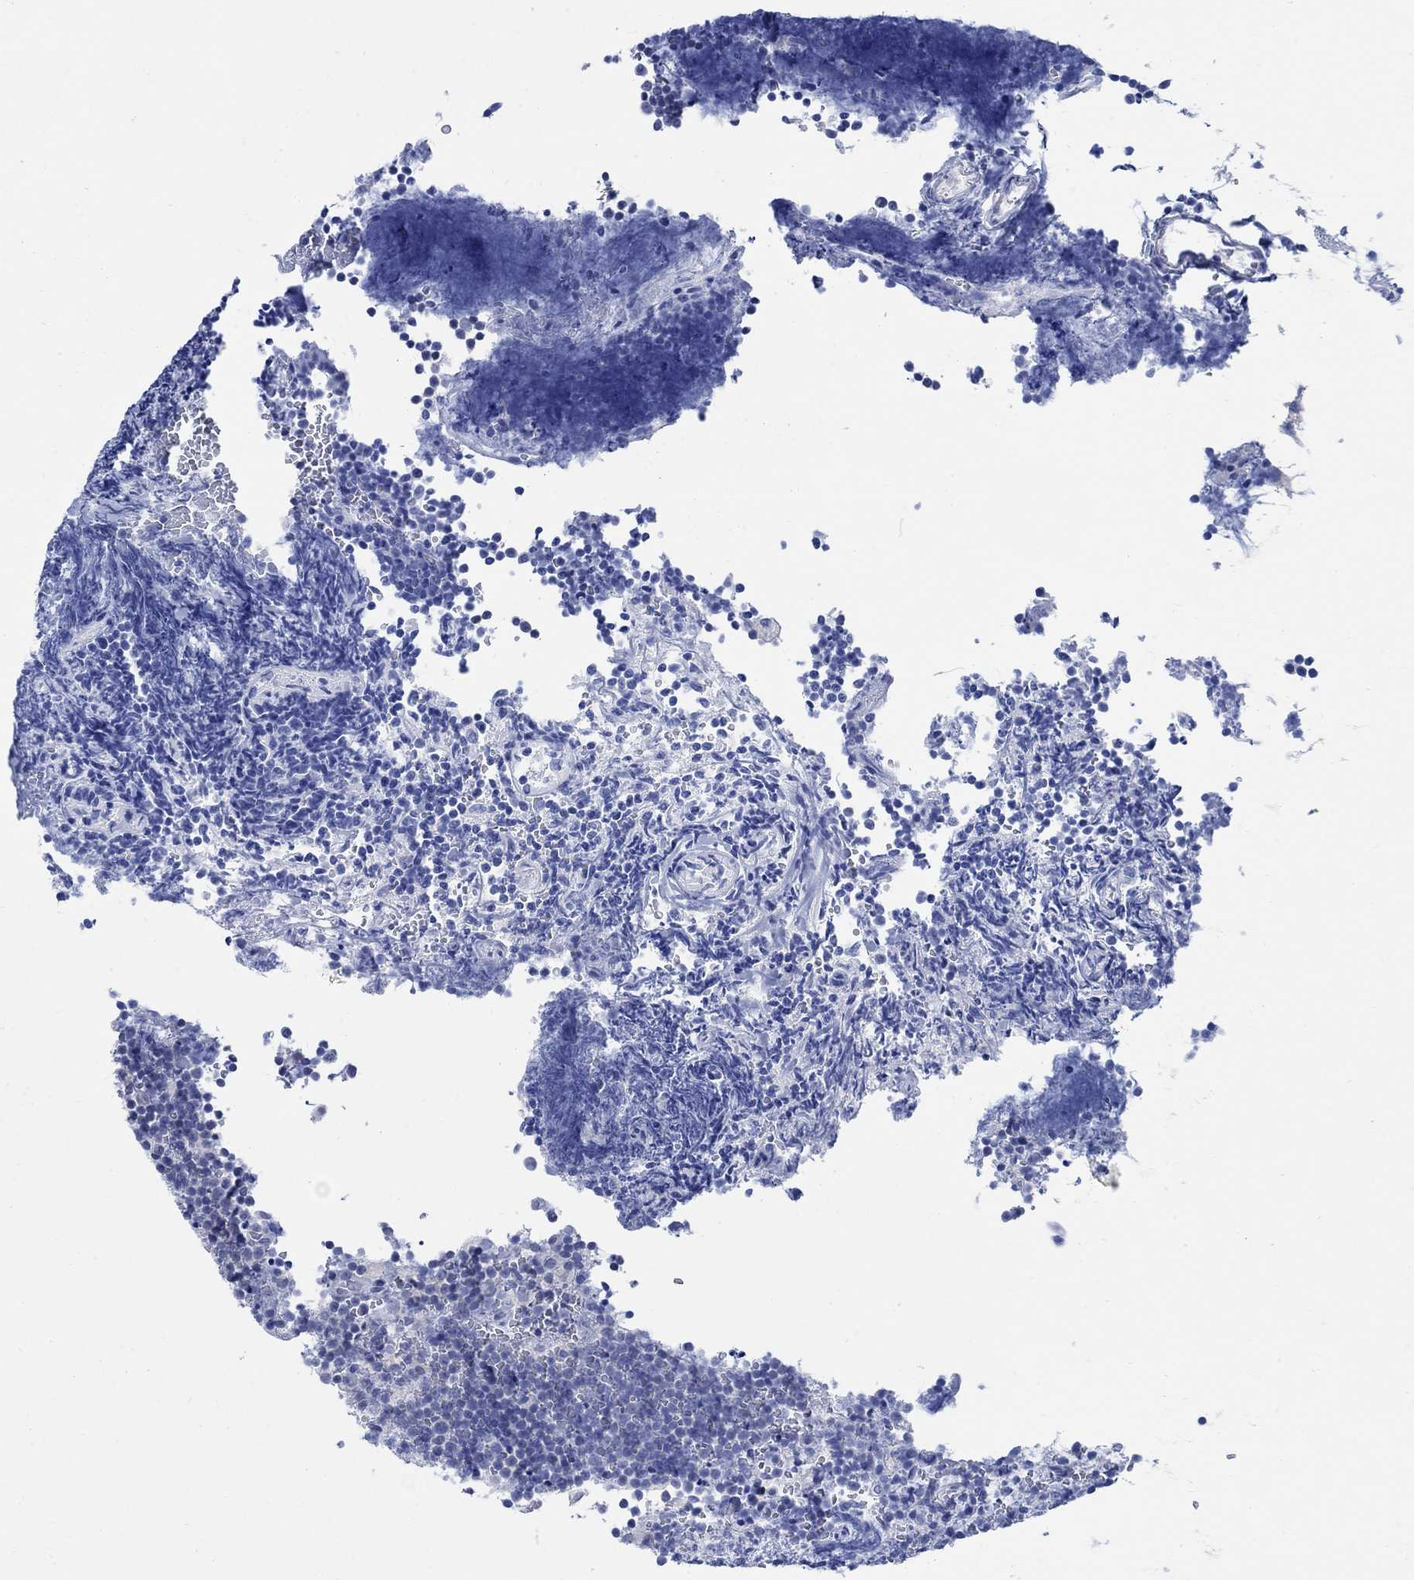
{"staining": {"intensity": "negative", "quantity": "none", "location": "none"}, "tissue": "lymphoma", "cell_type": "Tumor cells", "image_type": "cancer", "snomed": [{"axis": "morphology", "description": "Malignant lymphoma, non-Hodgkin's type, Low grade"}, {"axis": "topography", "description": "Brain"}], "caption": "Immunohistochemical staining of low-grade malignant lymphoma, non-Hodgkin's type reveals no significant expression in tumor cells.", "gene": "CAMK2N1", "patient": {"sex": "female", "age": 66}}